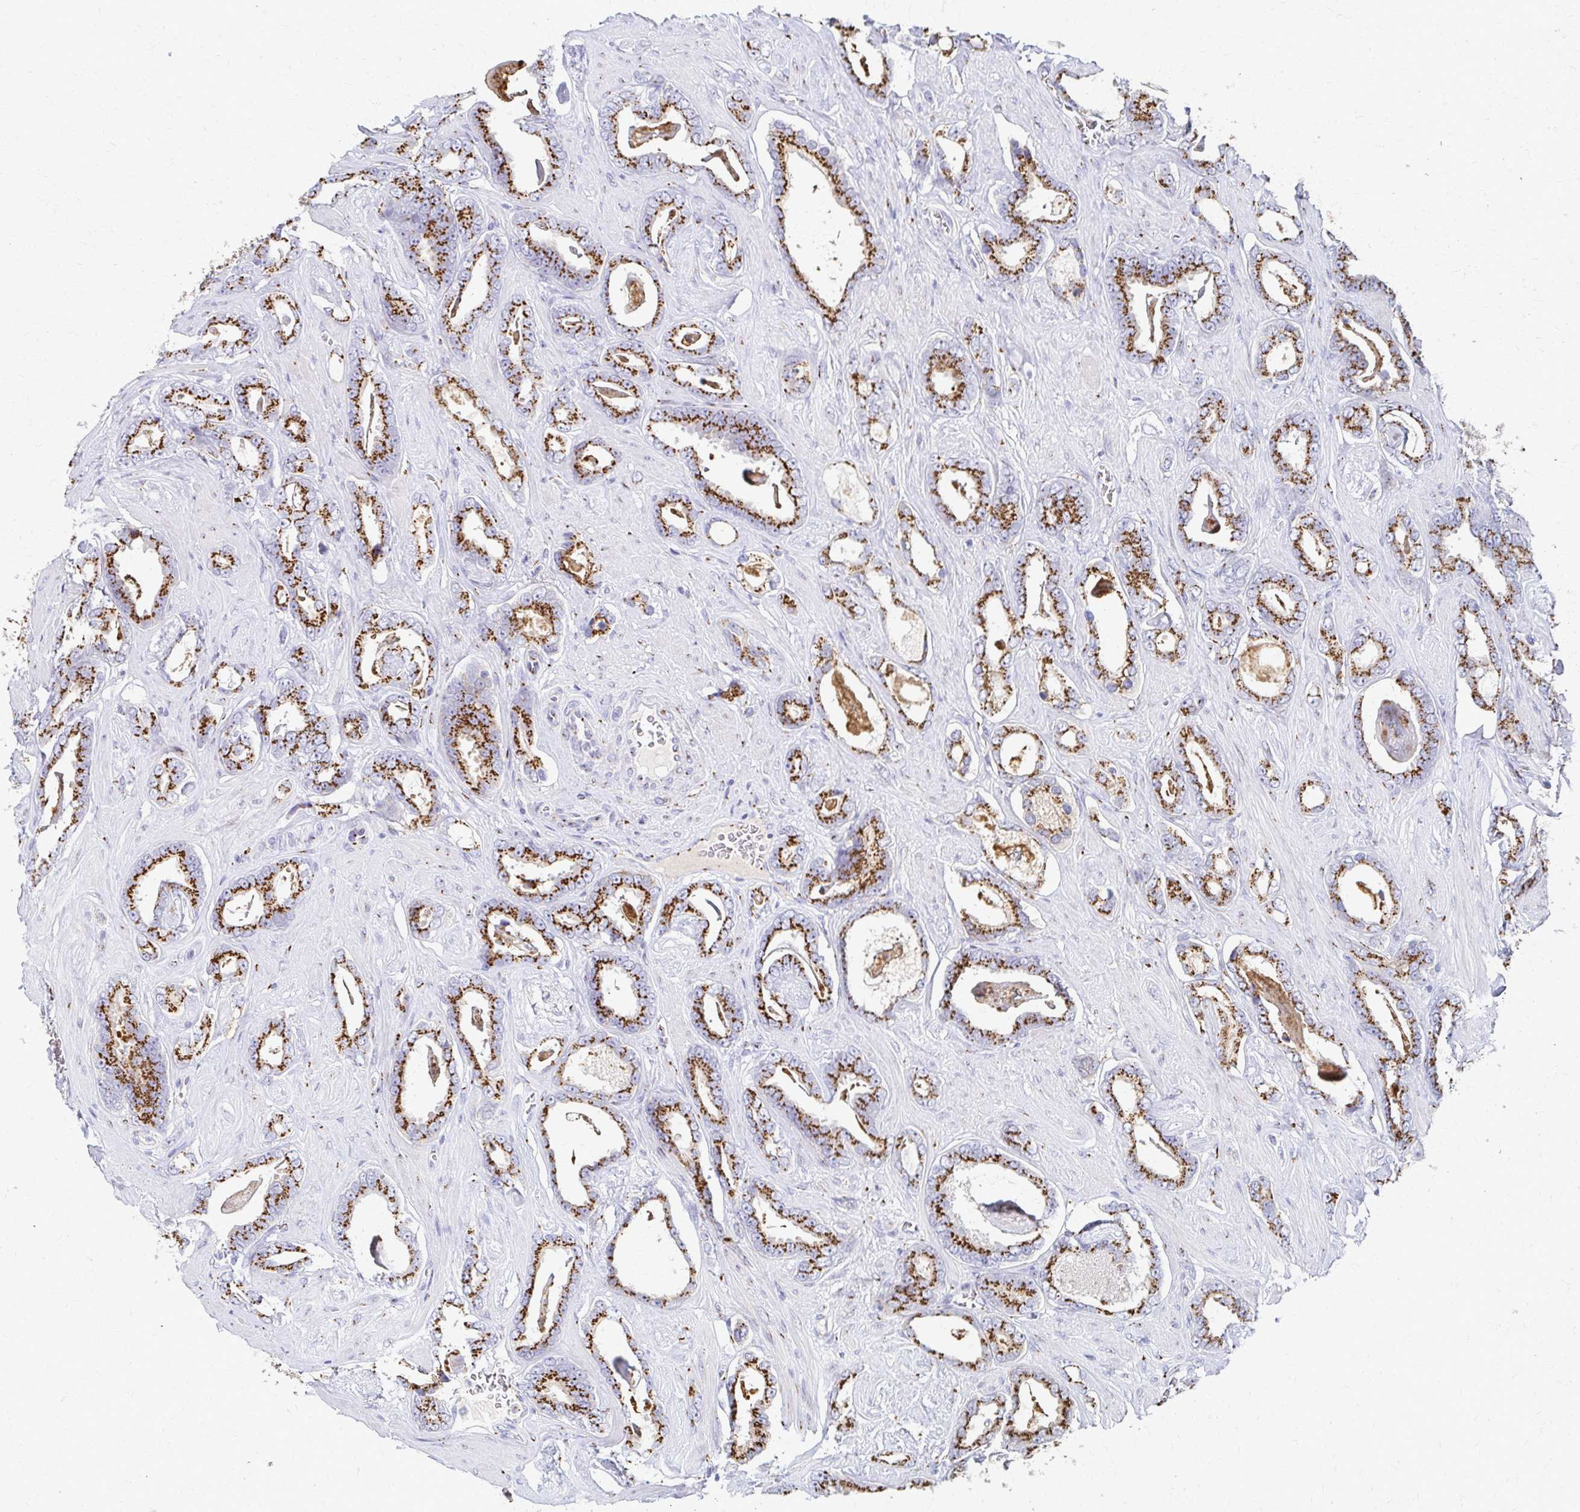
{"staining": {"intensity": "strong", "quantity": ">75%", "location": "cytoplasmic/membranous"}, "tissue": "prostate cancer", "cell_type": "Tumor cells", "image_type": "cancer", "snomed": [{"axis": "morphology", "description": "Adenocarcinoma, High grade"}, {"axis": "topography", "description": "Prostate"}], "caption": "Prostate cancer stained for a protein (brown) demonstrates strong cytoplasmic/membranous positive positivity in about >75% of tumor cells.", "gene": "TM9SF1", "patient": {"sex": "male", "age": 63}}